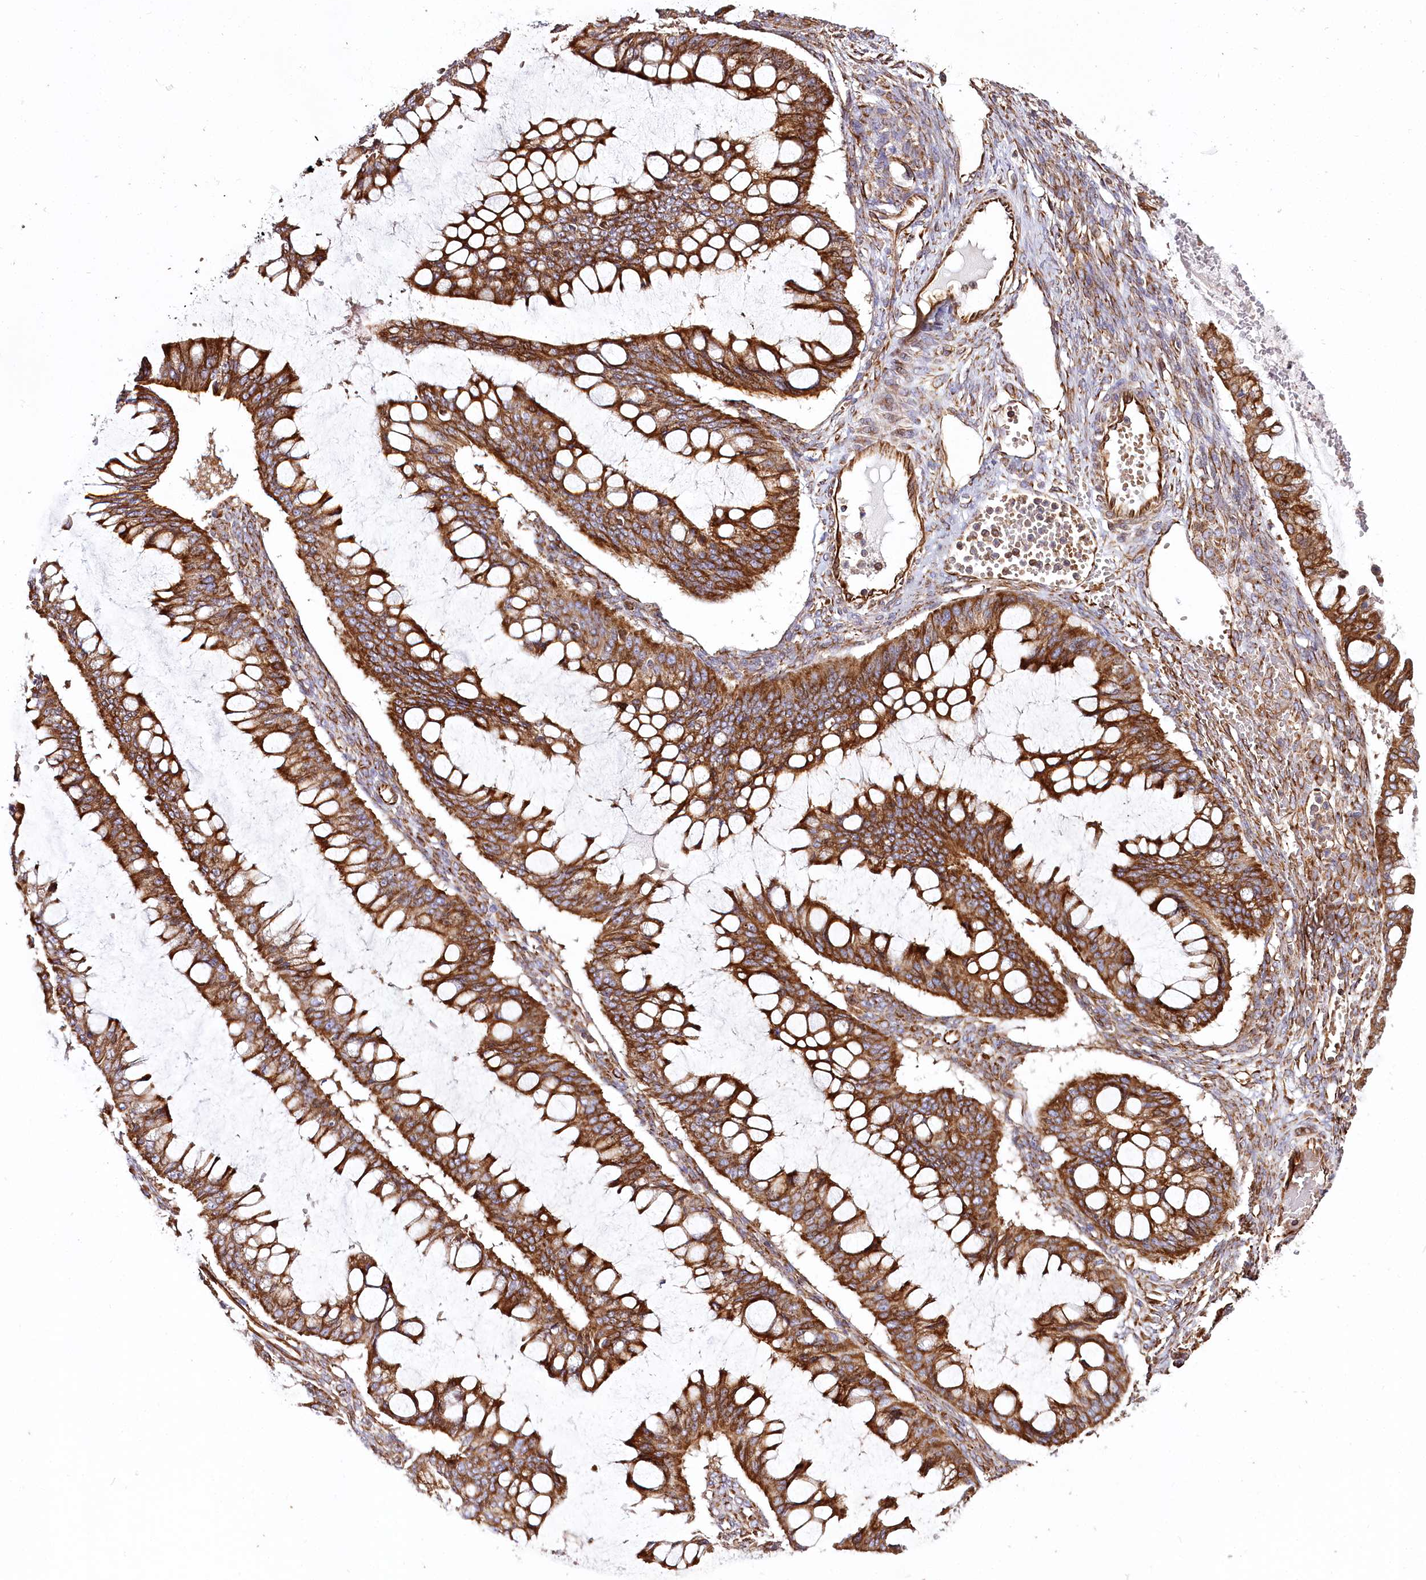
{"staining": {"intensity": "strong", "quantity": ">75%", "location": "cytoplasmic/membranous"}, "tissue": "ovarian cancer", "cell_type": "Tumor cells", "image_type": "cancer", "snomed": [{"axis": "morphology", "description": "Cystadenocarcinoma, mucinous, NOS"}, {"axis": "topography", "description": "Ovary"}], "caption": "A high-resolution histopathology image shows IHC staining of mucinous cystadenocarcinoma (ovarian), which exhibits strong cytoplasmic/membranous positivity in about >75% of tumor cells.", "gene": "THUMPD3", "patient": {"sex": "female", "age": 73}}